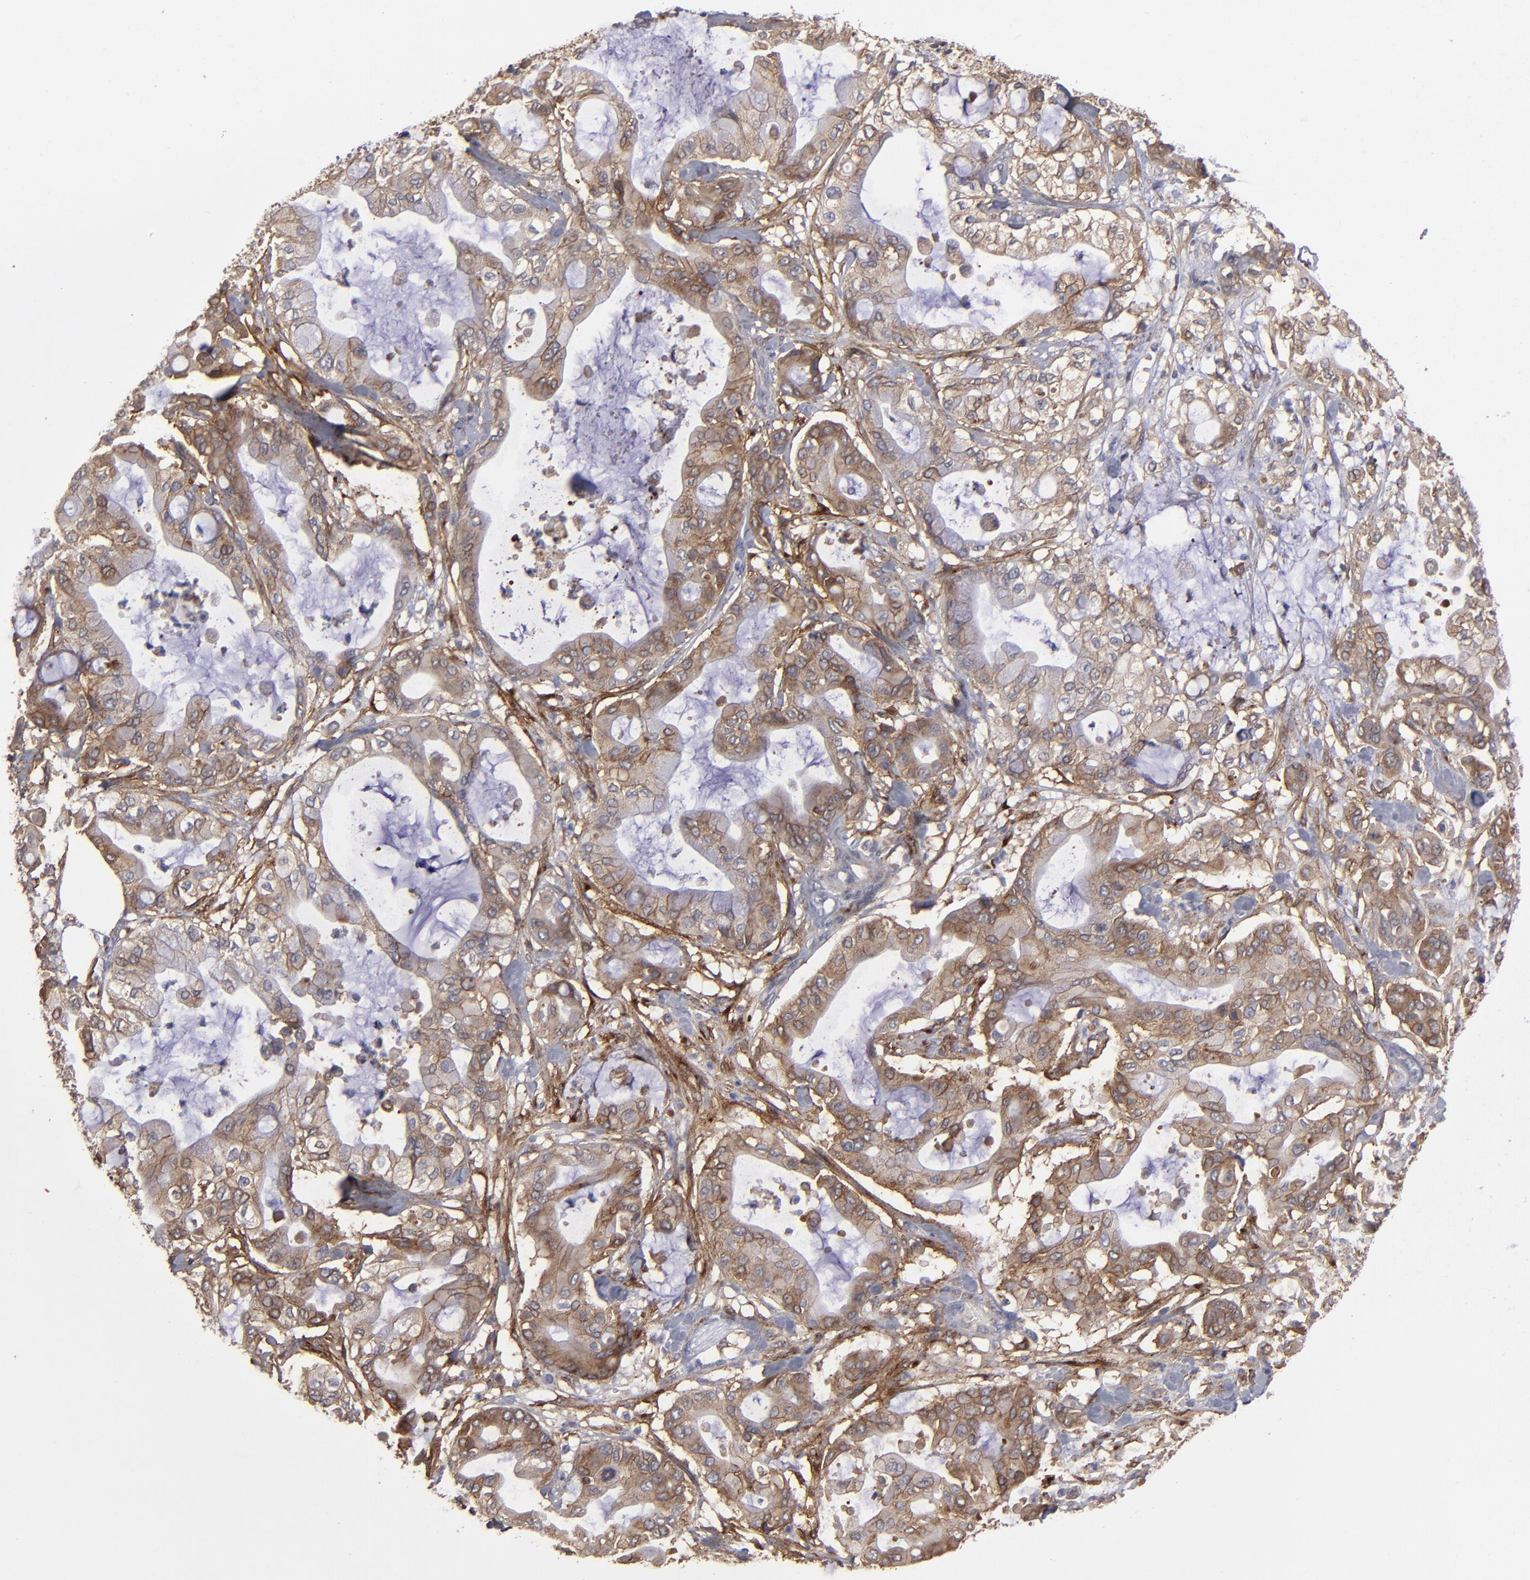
{"staining": {"intensity": "moderate", "quantity": "25%-75%", "location": "cytoplasmic/membranous"}, "tissue": "pancreatic cancer", "cell_type": "Tumor cells", "image_type": "cancer", "snomed": [{"axis": "morphology", "description": "Adenocarcinoma, NOS"}, {"axis": "morphology", "description": "Adenocarcinoma, metastatic, NOS"}, {"axis": "topography", "description": "Lymph node"}, {"axis": "topography", "description": "Pancreas"}, {"axis": "topography", "description": "Duodenum"}], "caption": "A brown stain highlights moderate cytoplasmic/membranous staining of a protein in human pancreatic cancer tumor cells.", "gene": "ITGB5", "patient": {"sex": "female", "age": 64}}